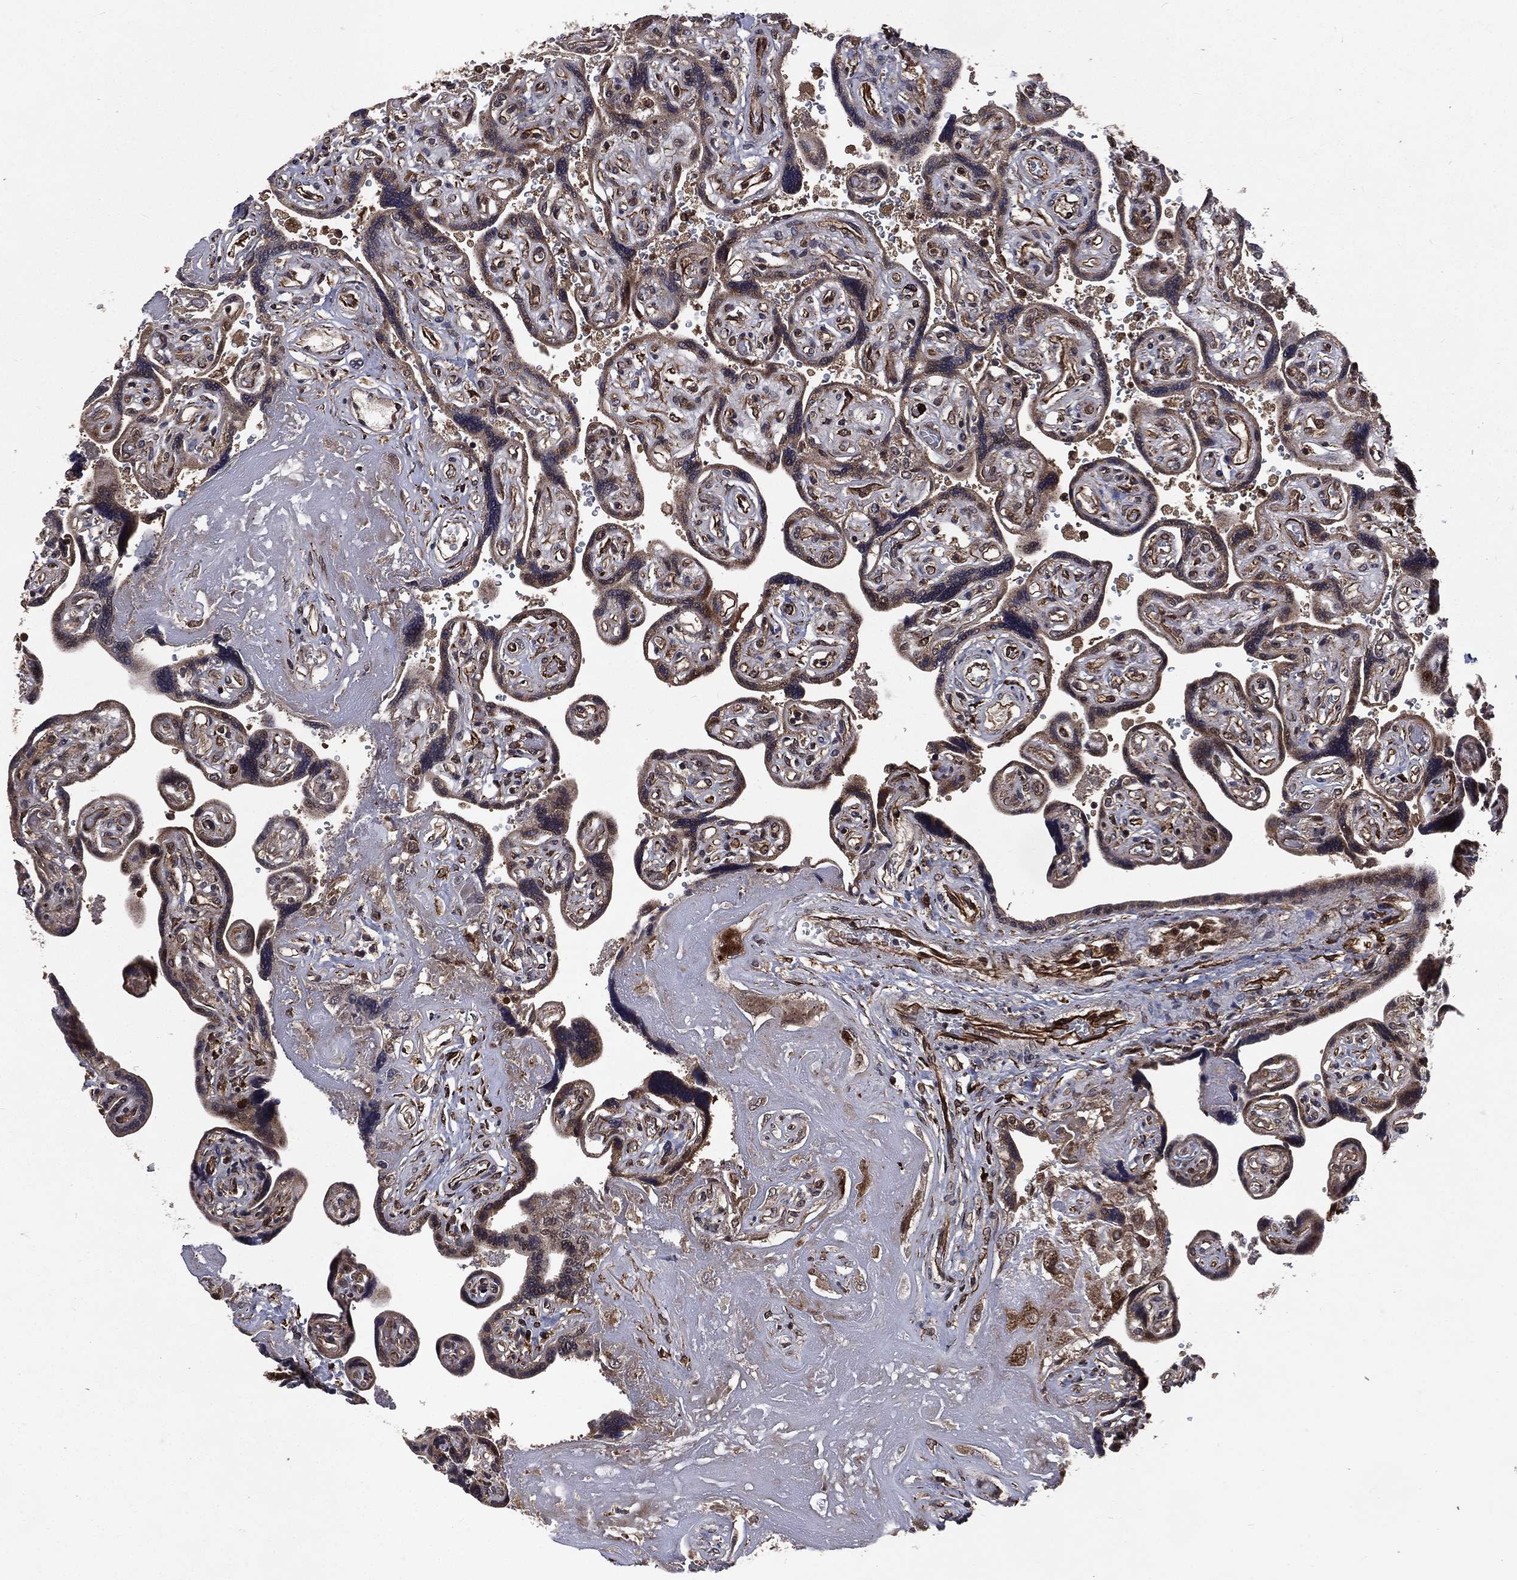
{"staining": {"intensity": "weak", "quantity": ">75%", "location": "cytoplasmic/membranous"}, "tissue": "placenta", "cell_type": "Decidual cells", "image_type": "normal", "snomed": [{"axis": "morphology", "description": "Normal tissue, NOS"}, {"axis": "topography", "description": "Placenta"}], "caption": "A histopathology image of human placenta stained for a protein reveals weak cytoplasmic/membranous brown staining in decidual cells. (IHC, brightfield microscopy, high magnification).", "gene": "LENG8", "patient": {"sex": "female", "age": 32}}